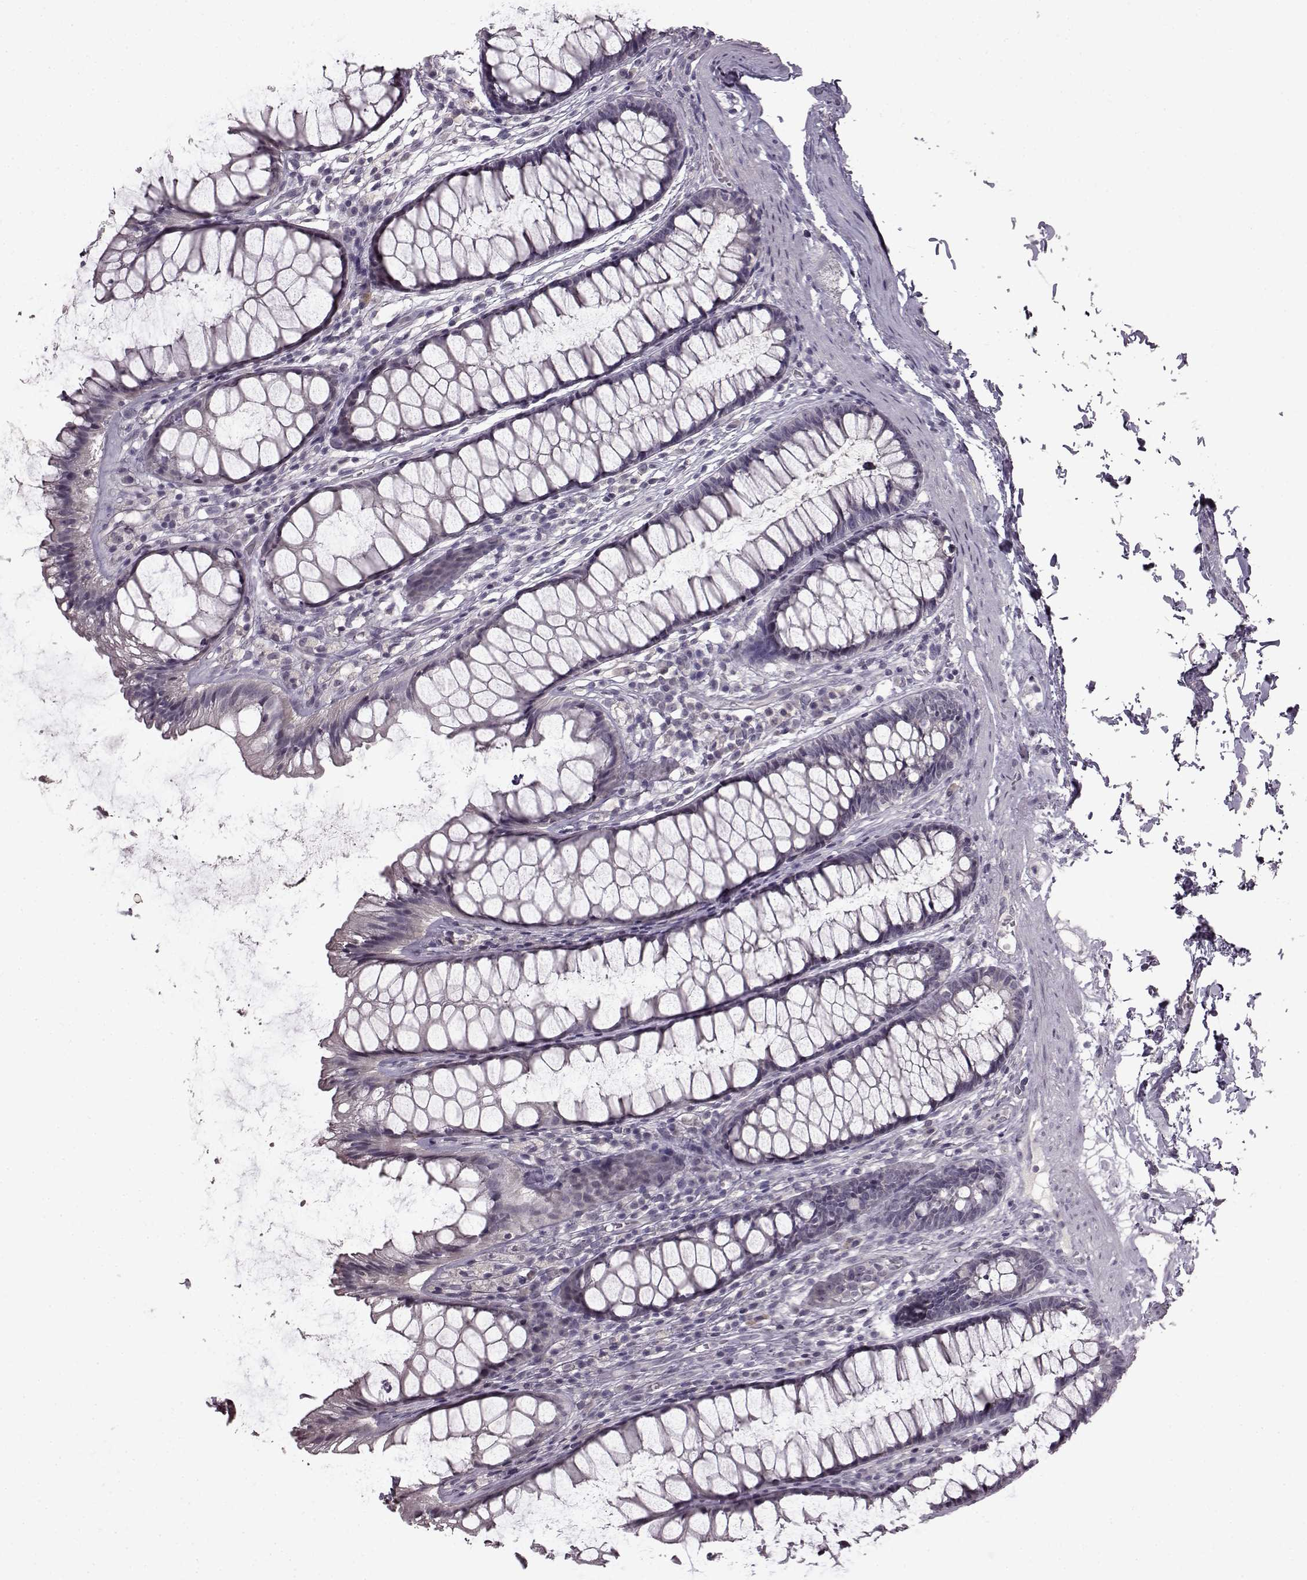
{"staining": {"intensity": "negative", "quantity": "none", "location": "none"}, "tissue": "rectum", "cell_type": "Glandular cells", "image_type": "normal", "snomed": [{"axis": "morphology", "description": "Normal tissue, NOS"}, {"axis": "topography", "description": "Rectum"}], "caption": "A high-resolution image shows immunohistochemistry staining of unremarkable rectum, which reveals no significant positivity in glandular cells.", "gene": "LHB", "patient": {"sex": "male", "age": 72}}